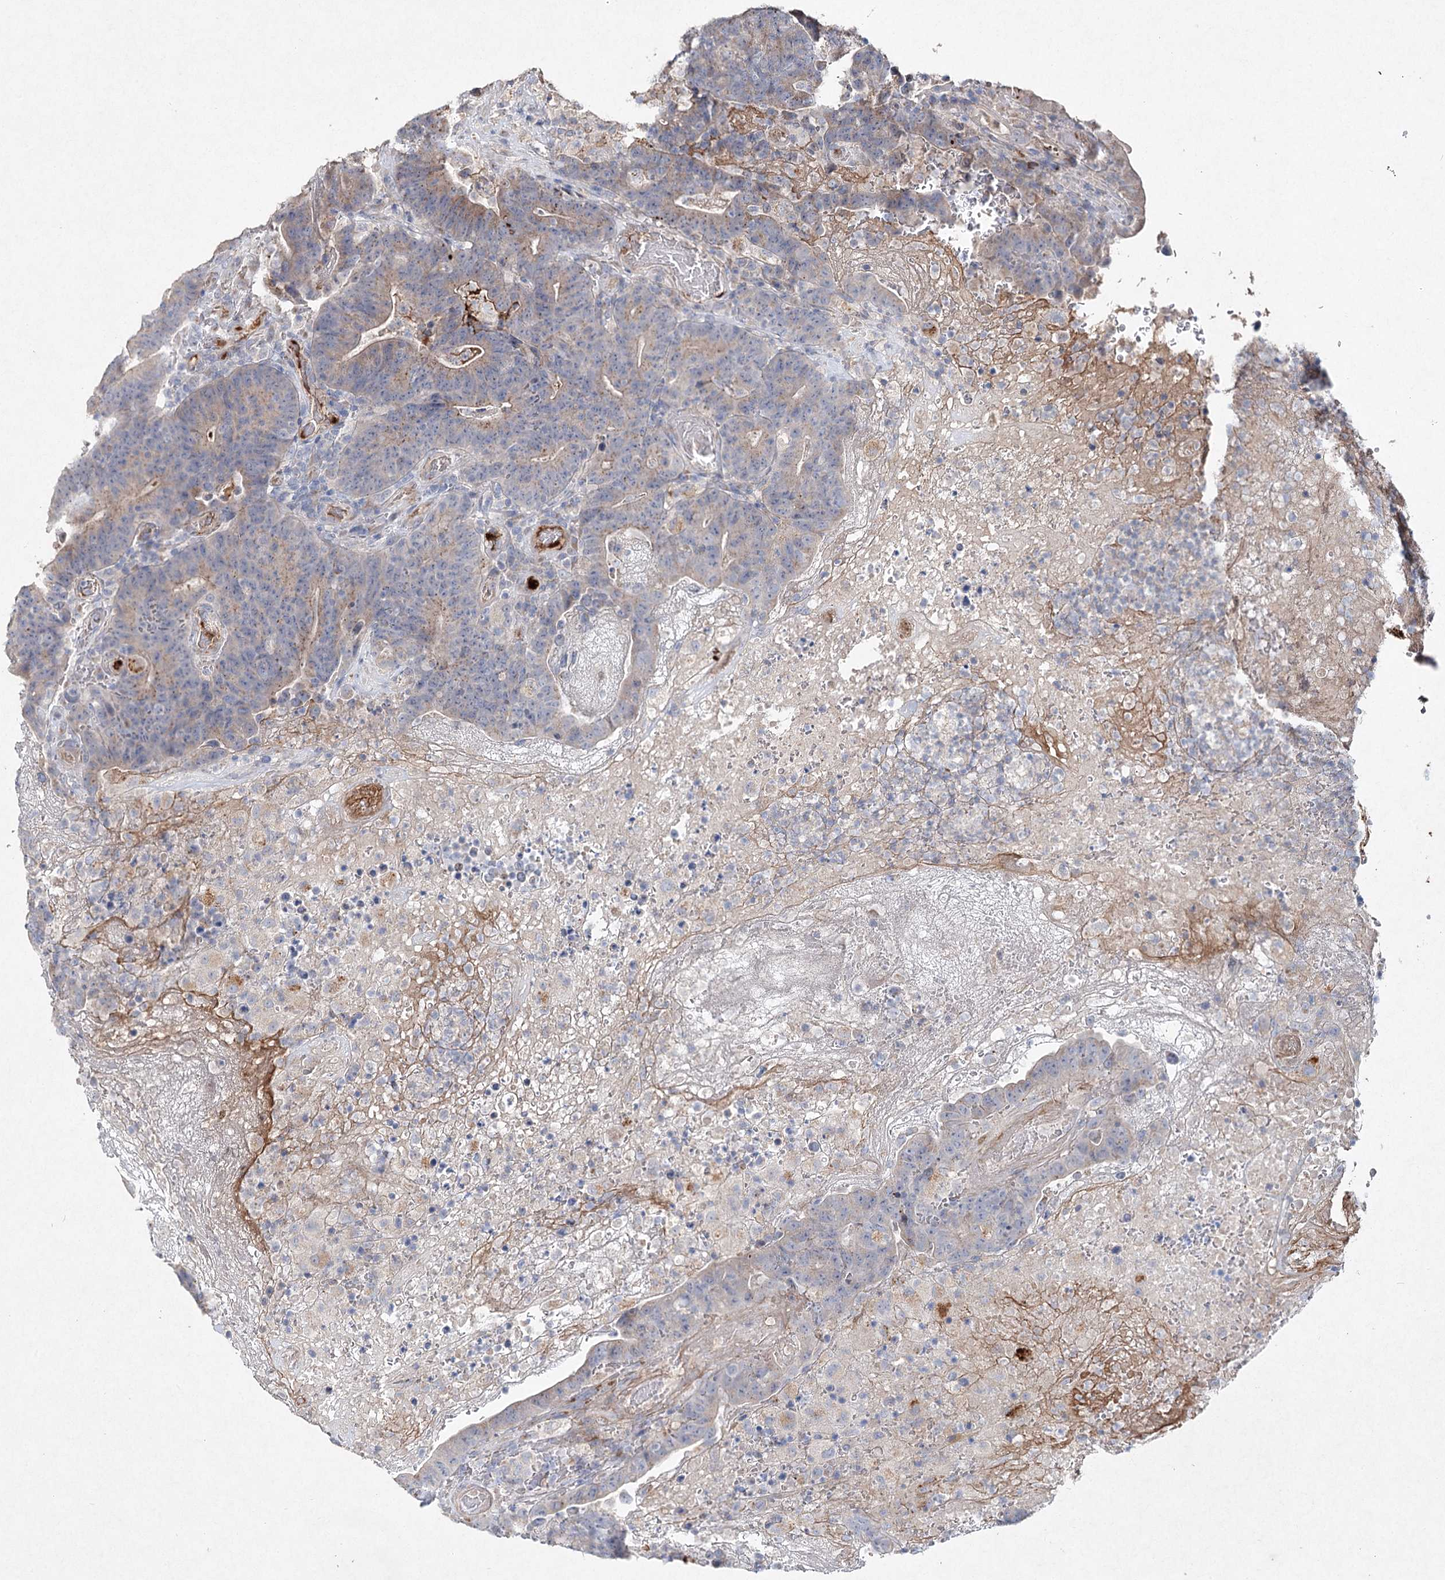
{"staining": {"intensity": "weak", "quantity": "25%-75%", "location": "cytoplasmic/membranous"}, "tissue": "colorectal cancer", "cell_type": "Tumor cells", "image_type": "cancer", "snomed": [{"axis": "morphology", "description": "Normal tissue, NOS"}, {"axis": "morphology", "description": "Adenocarcinoma, NOS"}, {"axis": "topography", "description": "Colon"}], "caption": "Adenocarcinoma (colorectal) was stained to show a protein in brown. There is low levels of weak cytoplasmic/membranous positivity in approximately 25%-75% of tumor cells. The protein is stained brown, and the nuclei are stained in blue (DAB (3,3'-diaminobenzidine) IHC with brightfield microscopy, high magnification).", "gene": "RFX6", "patient": {"sex": "female", "age": 75}}